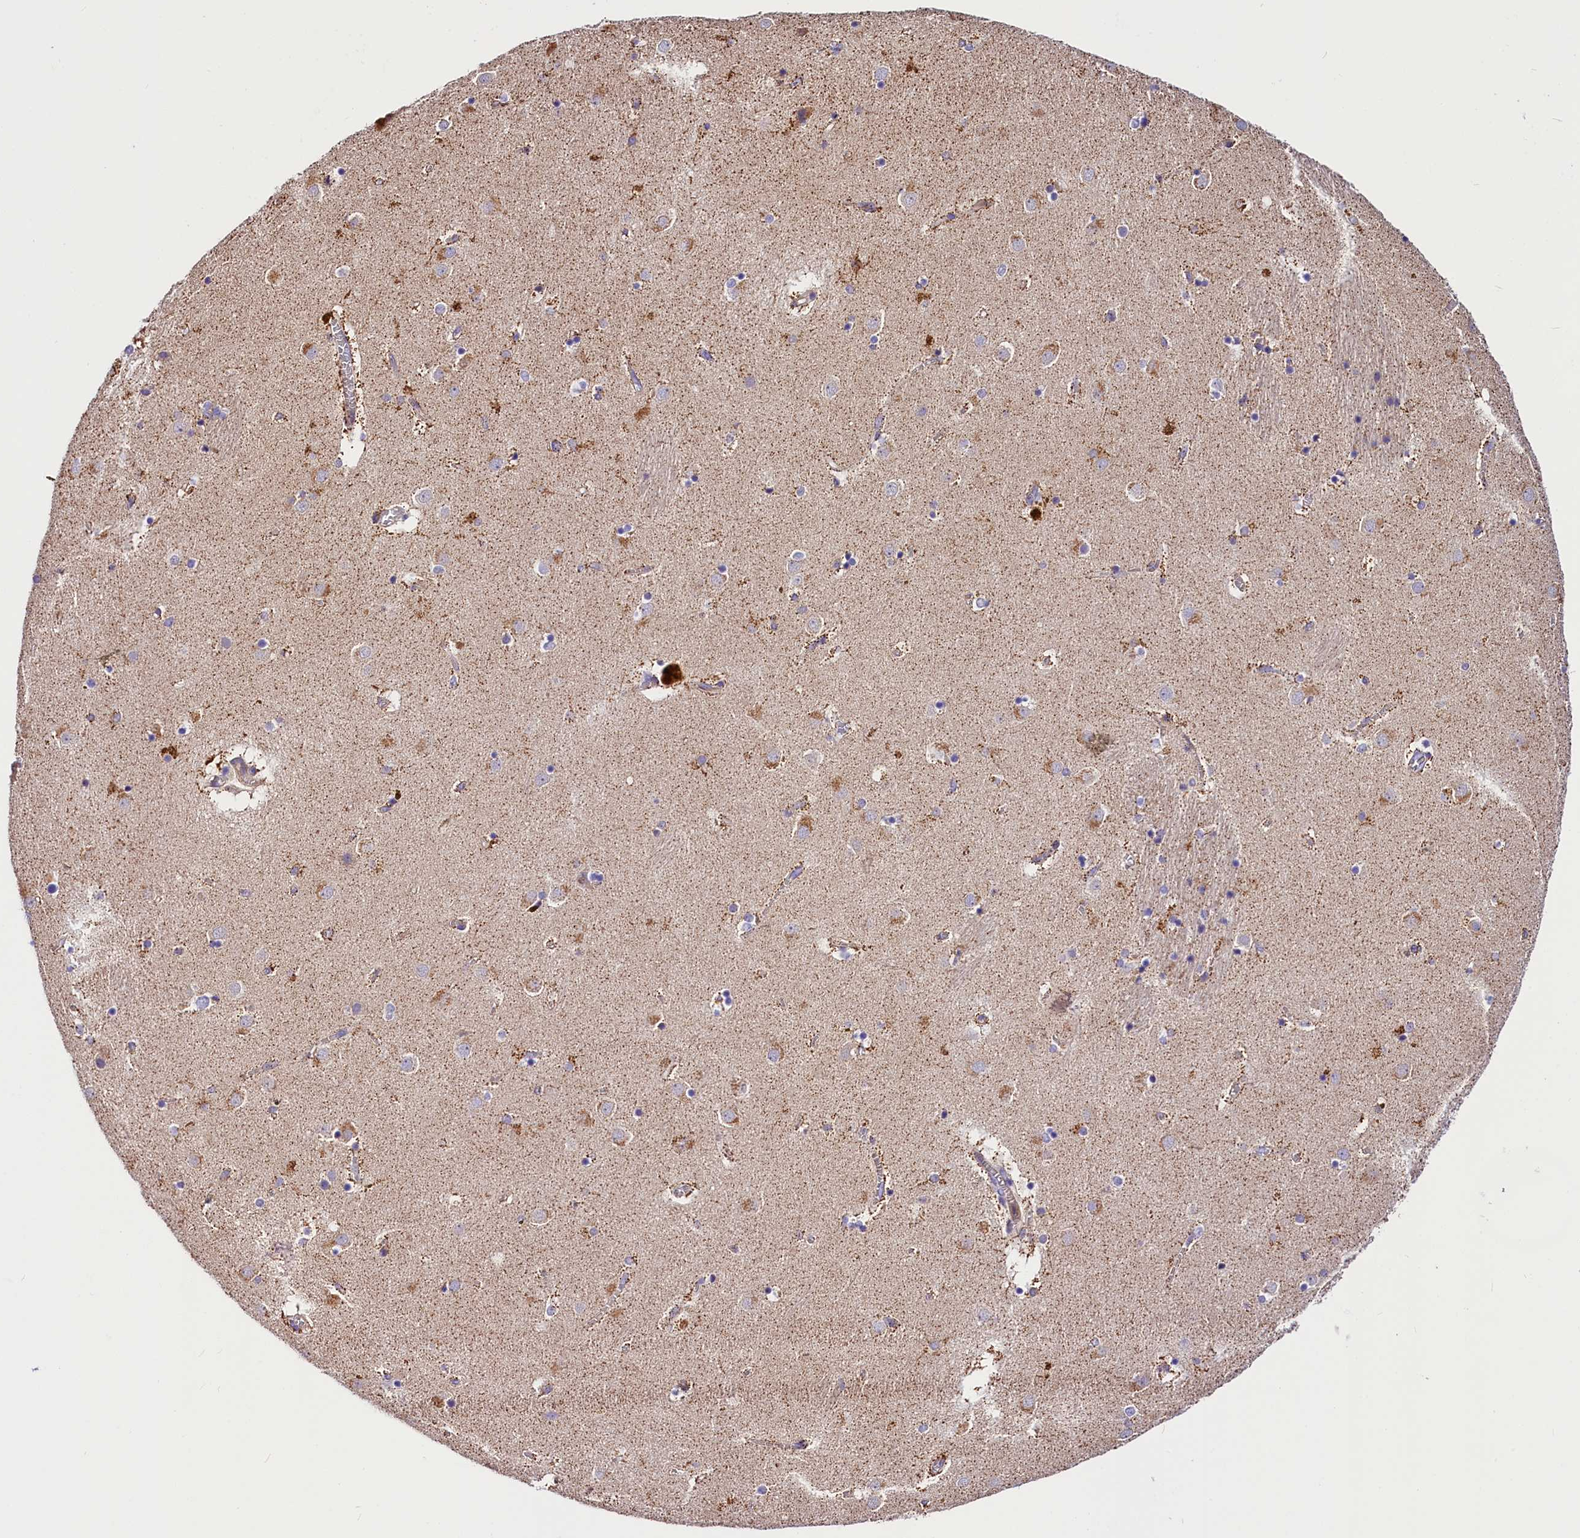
{"staining": {"intensity": "negative", "quantity": "none", "location": "none"}, "tissue": "caudate", "cell_type": "Glial cells", "image_type": "normal", "snomed": [{"axis": "morphology", "description": "Normal tissue, NOS"}, {"axis": "topography", "description": "Lateral ventricle wall"}], "caption": "This is an IHC histopathology image of unremarkable human caudate. There is no positivity in glial cells.", "gene": "ARMC6", "patient": {"sex": "male", "age": 70}}